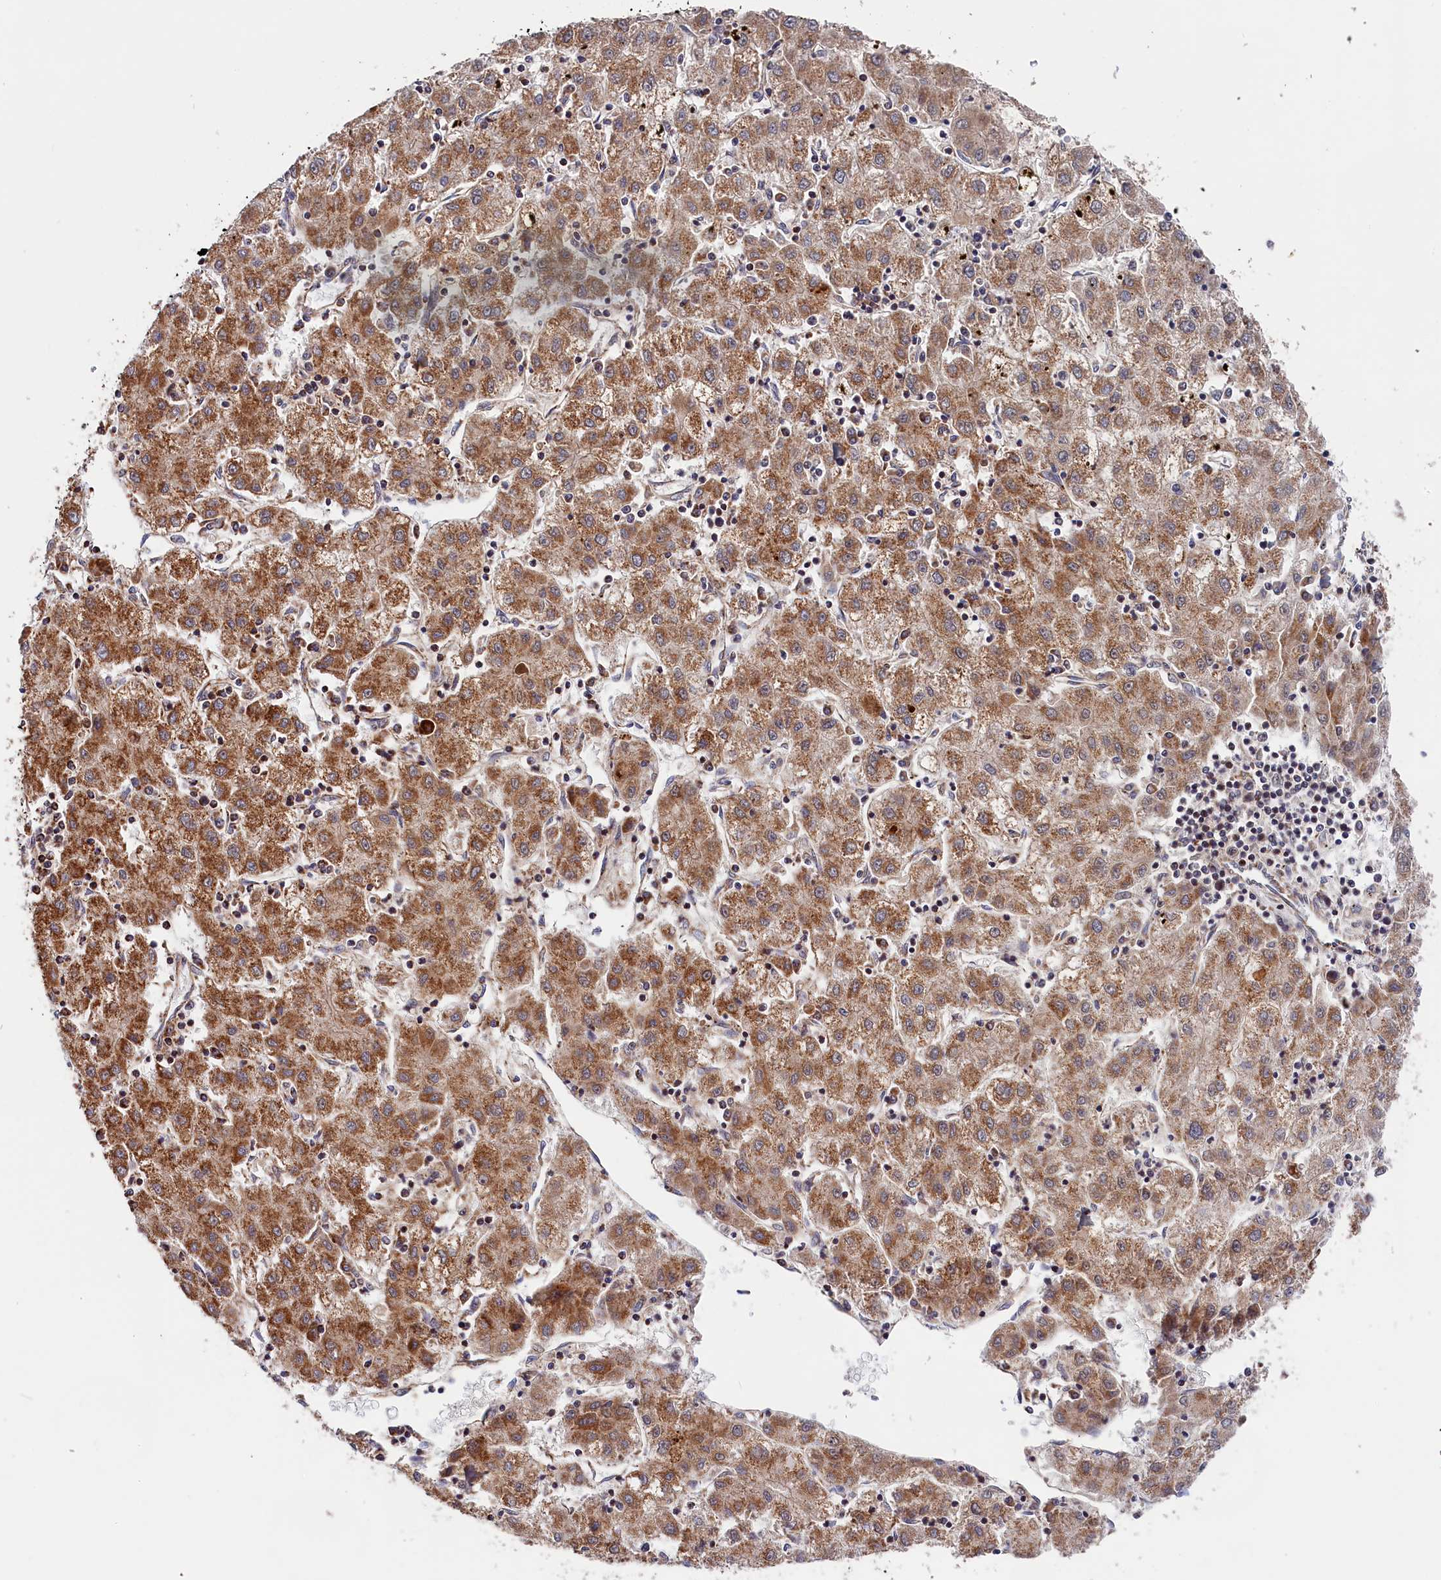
{"staining": {"intensity": "moderate", "quantity": ">75%", "location": "cytoplasmic/membranous"}, "tissue": "liver cancer", "cell_type": "Tumor cells", "image_type": "cancer", "snomed": [{"axis": "morphology", "description": "Carcinoma, Hepatocellular, NOS"}, {"axis": "topography", "description": "Liver"}], "caption": "Brown immunohistochemical staining in human liver cancer (hepatocellular carcinoma) exhibits moderate cytoplasmic/membranous positivity in approximately >75% of tumor cells.", "gene": "MACROD1", "patient": {"sex": "male", "age": 72}}